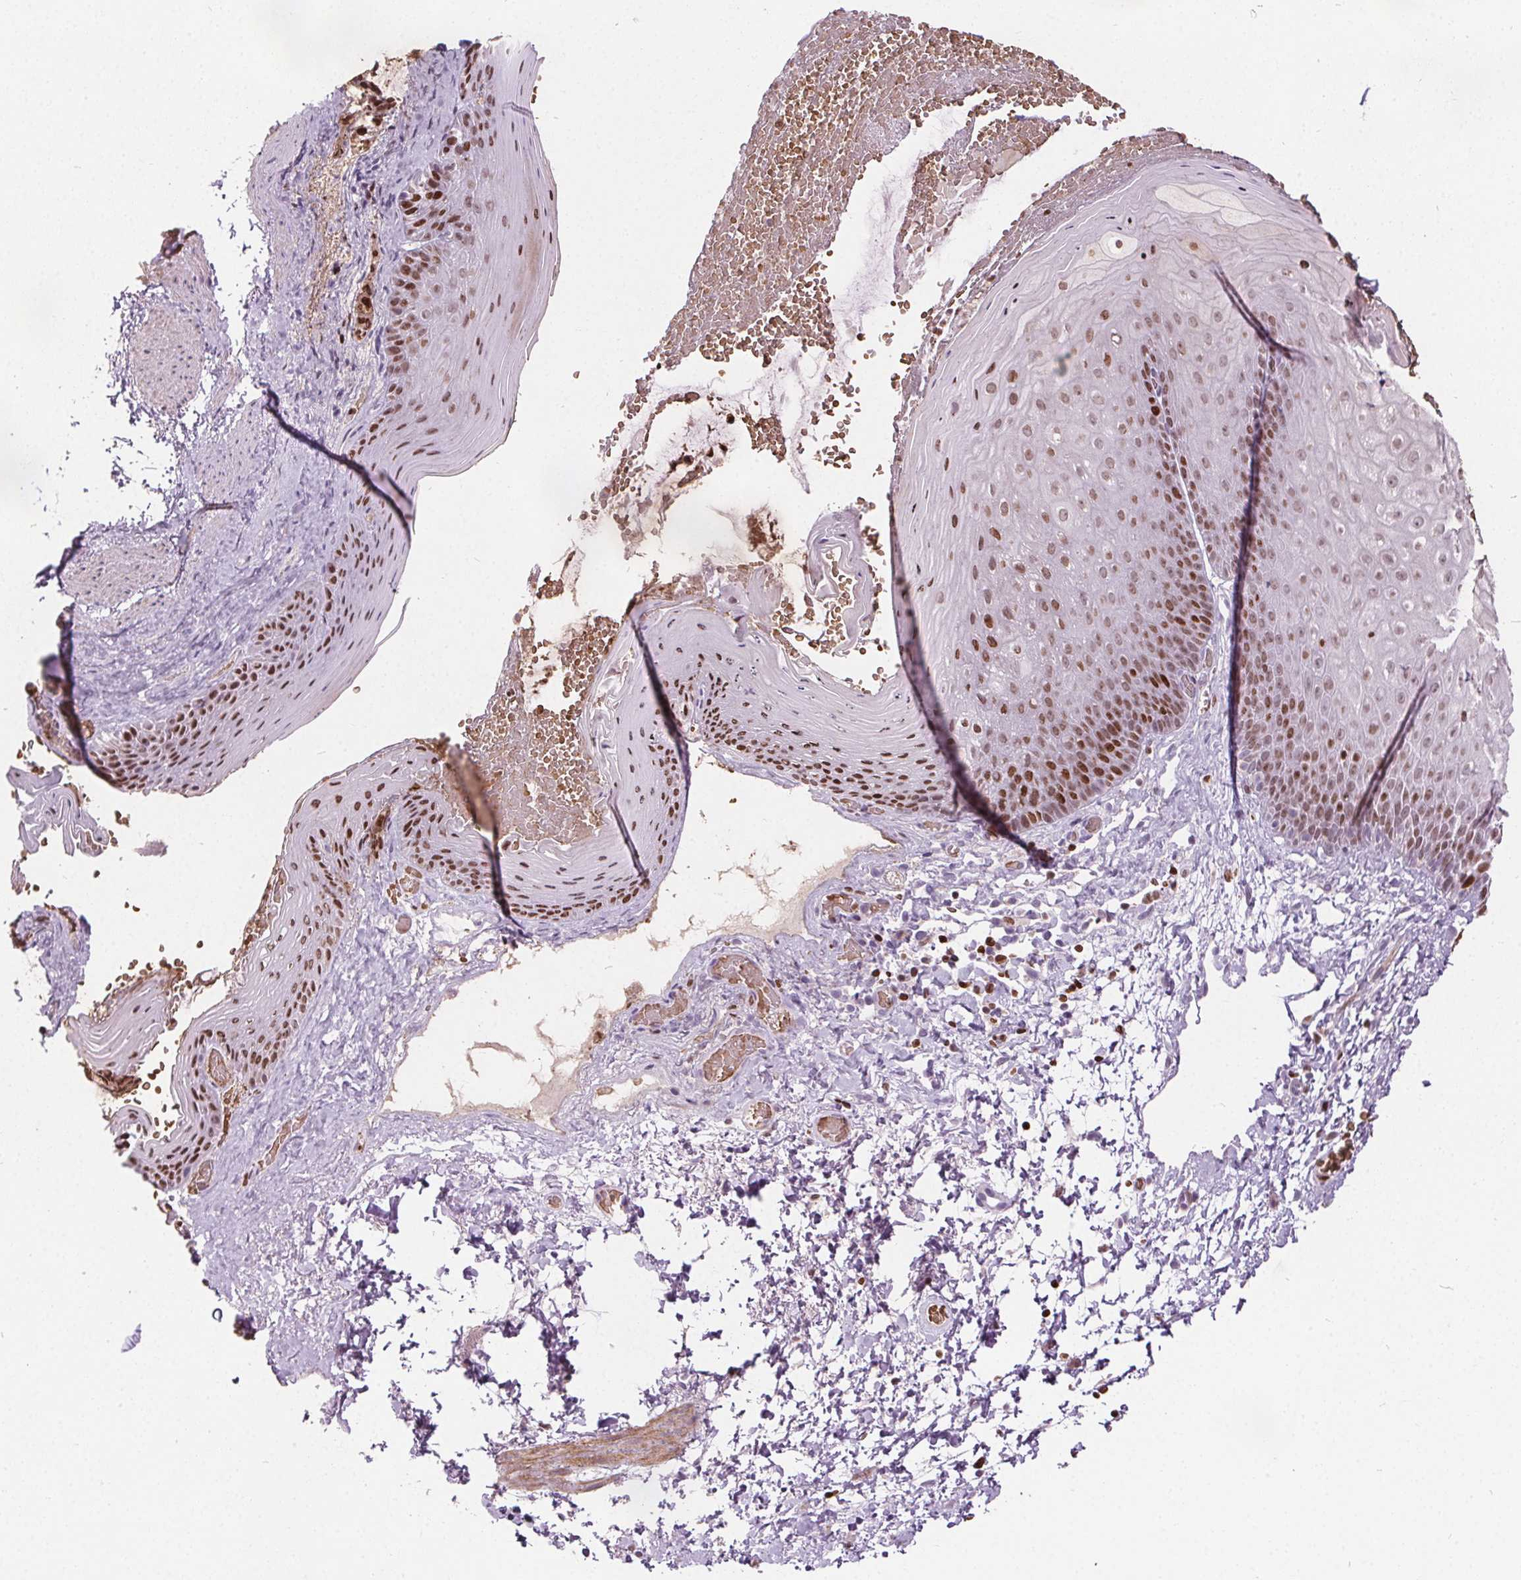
{"staining": {"intensity": "moderate", "quantity": "25%-75%", "location": "nuclear"}, "tissue": "skin", "cell_type": "Epidermal cells", "image_type": "normal", "snomed": [{"axis": "morphology", "description": "Normal tissue, NOS"}, {"axis": "topography", "description": "Anal"}], "caption": "This photomicrograph shows normal skin stained with IHC to label a protein in brown. The nuclear of epidermal cells show moderate positivity for the protein. Nuclei are counter-stained blue.", "gene": "ISLR2", "patient": {"sex": "male", "age": 53}}